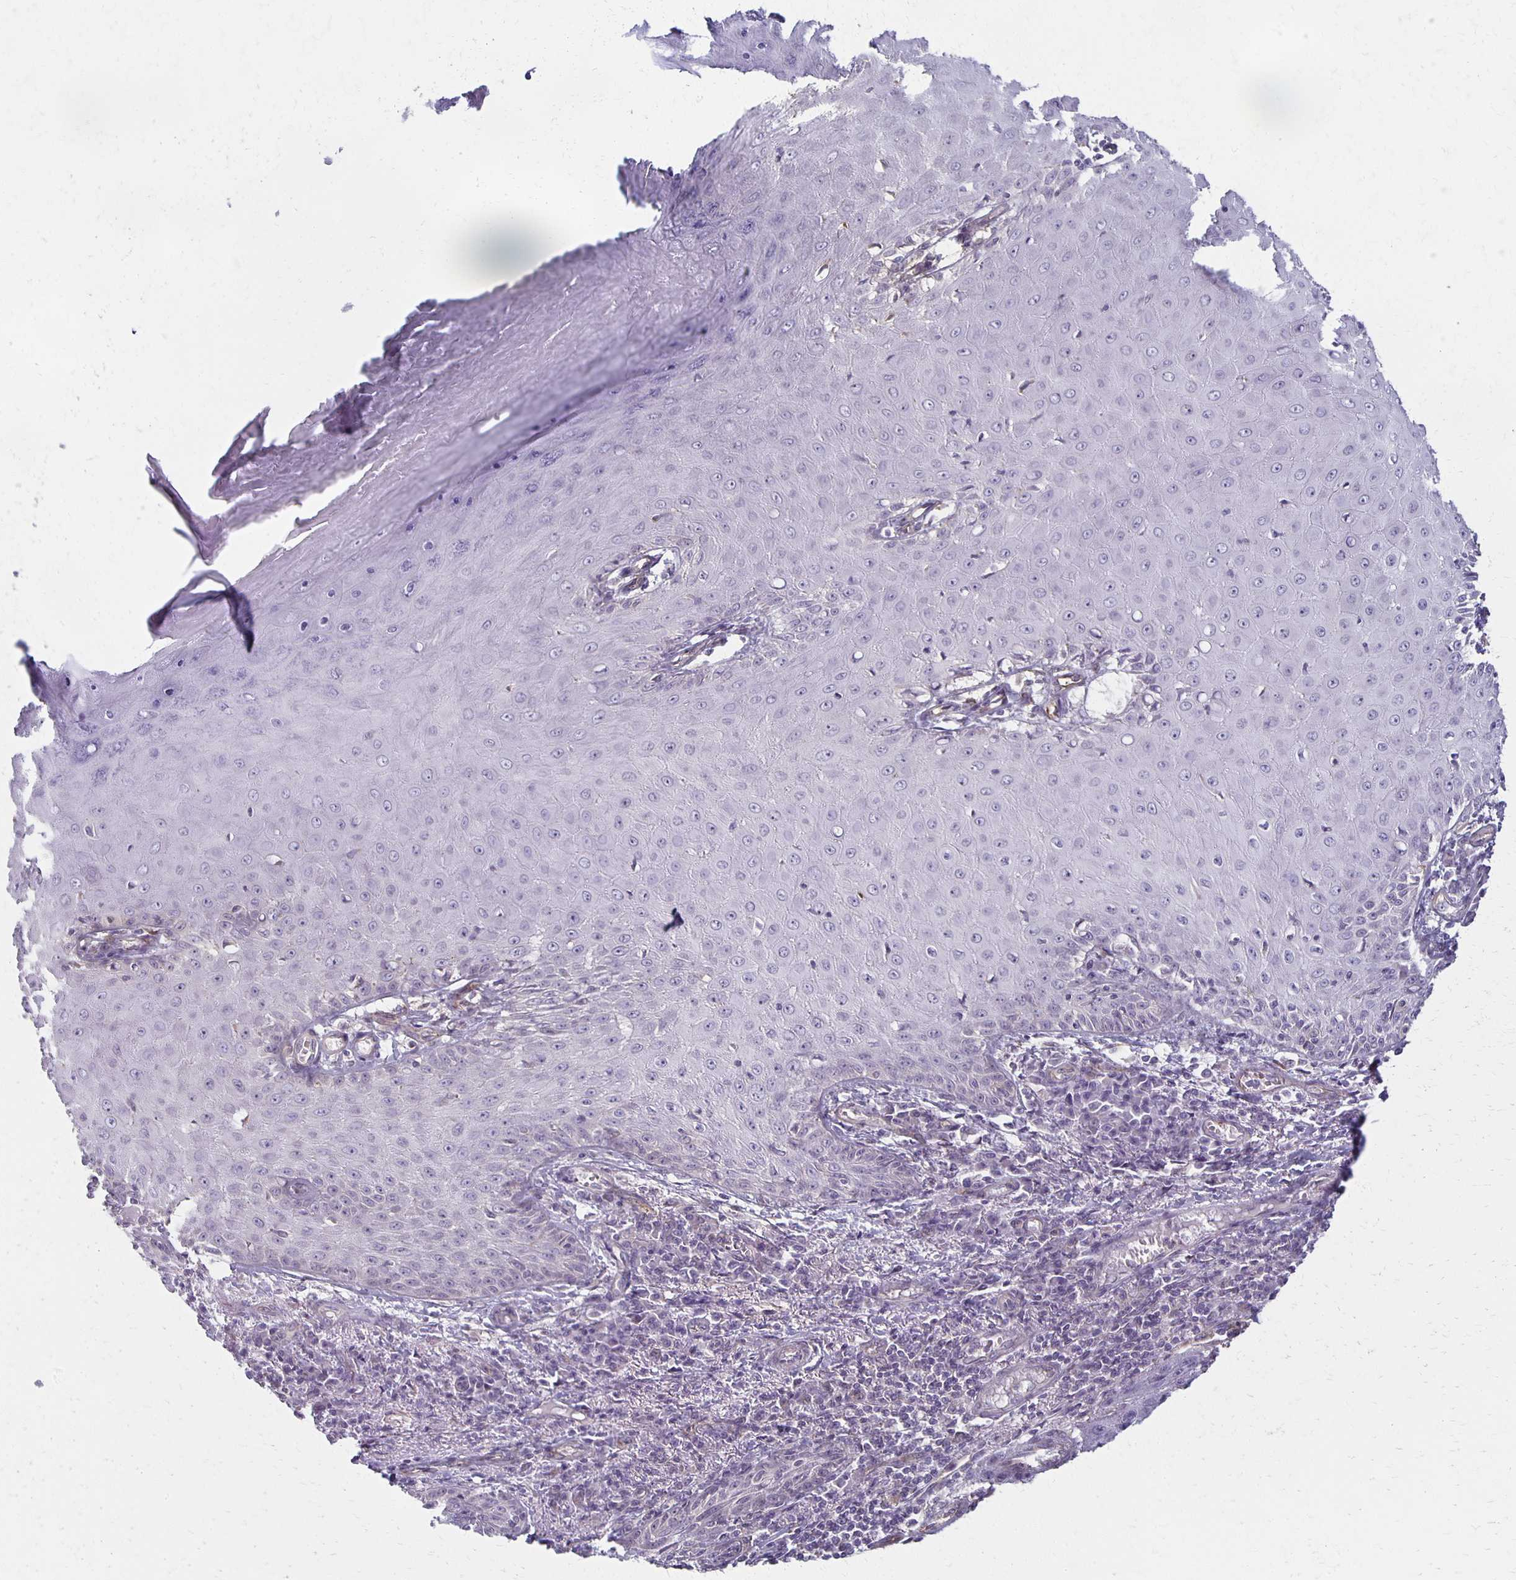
{"staining": {"intensity": "negative", "quantity": "none", "location": "none"}, "tissue": "skin cancer", "cell_type": "Tumor cells", "image_type": "cancer", "snomed": [{"axis": "morphology", "description": "Squamous cell carcinoma, NOS"}, {"axis": "topography", "description": "Skin"}], "caption": "IHC of human skin cancer reveals no expression in tumor cells.", "gene": "GPX4", "patient": {"sex": "male", "age": 70}}